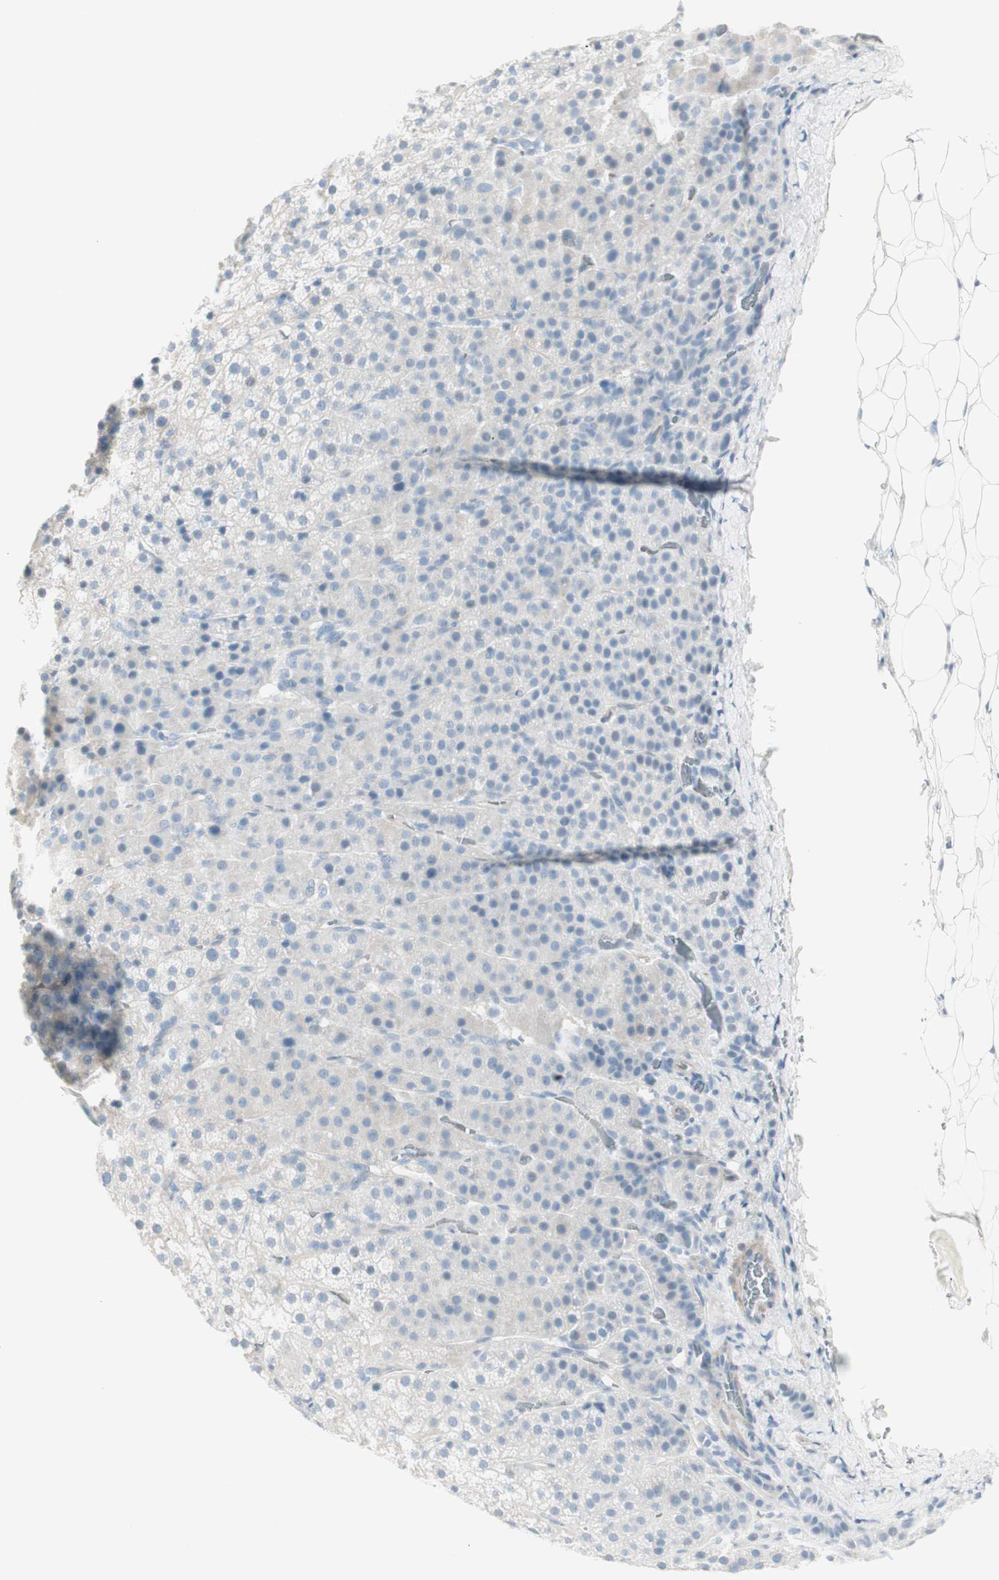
{"staining": {"intensity": "weak", "quantity": "<25%", "location": "cytoplasmic/membranous"}, "tissue": "adrenal gland", "cell_type": "Glandular cells", "image_type": "normal", "snomed": [{"axis": "morphology", "description": "Normal tissue, NOS"}, {"axis": "topography", "description": "Adrenal gland"}], "caption": "DAB (3,3'-diaminobenzidine) immunohistochemical staining of normal human adrenal gland demonstrates no significant positivity in glandular cells. (Immunohistochemistry (ihc), brightfield microscopy, high magnification).", "gene": "CDHR5", "patient": {"sex": "female", "age": 57}}